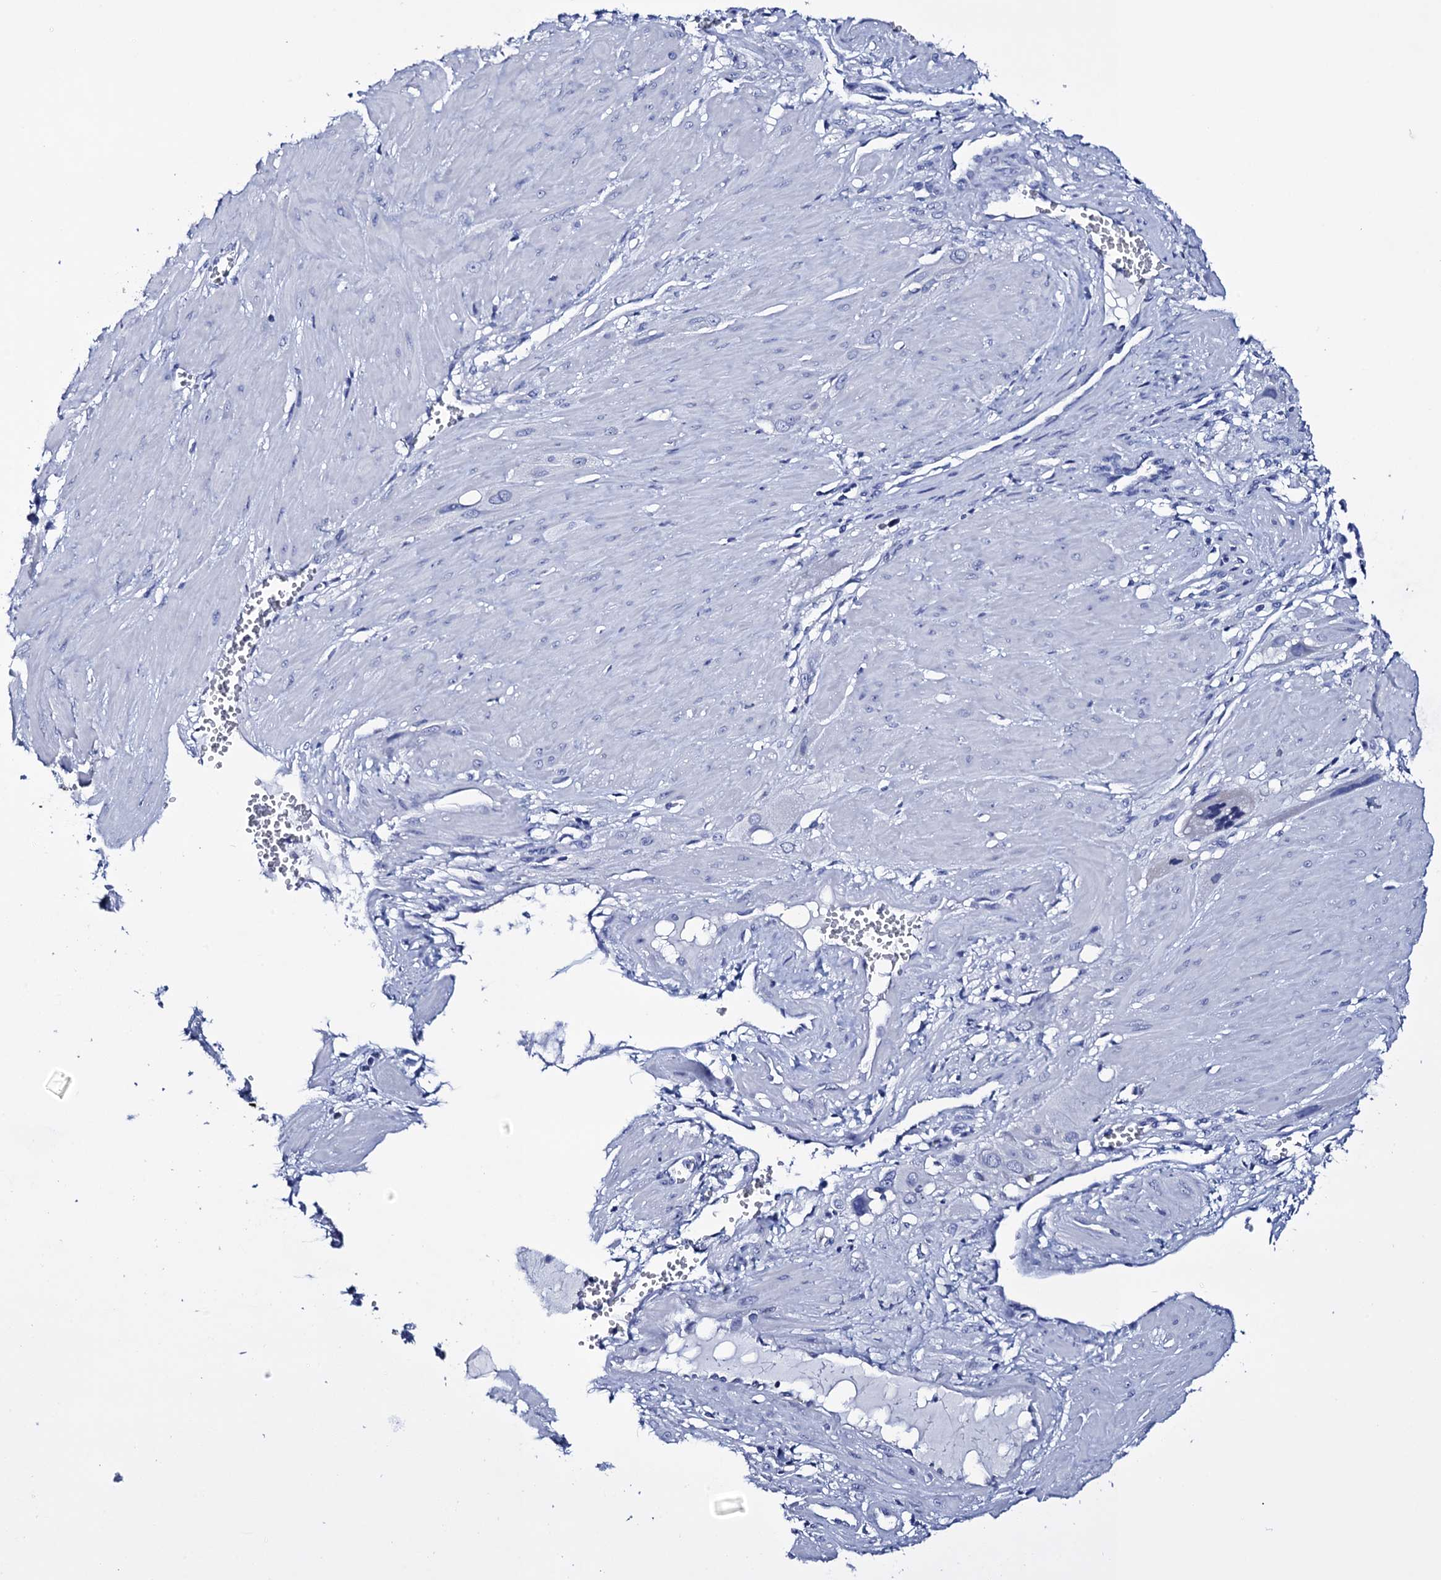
{"staining": {"intensity": "negative", "quantity": "none", "location": "none"}, "tissue": "cervical cancer", "cell_type": "Tumor cells", "image_type": "cancer", "snomed": [{"axis": "morphology", "description": "Squamous cell carcinoma, NOS"}, {"axis": "topography", "description": "Cervix"}], "caption": "Immunohistochemistry (IHC) histopathology image of cervical cancer (squamous cell carcinoma) stained for a protein (brown), which reveals no staining in tumor cells.", "gene": "ITPRID2", "patient": {"sex": "female", "age": 34}}